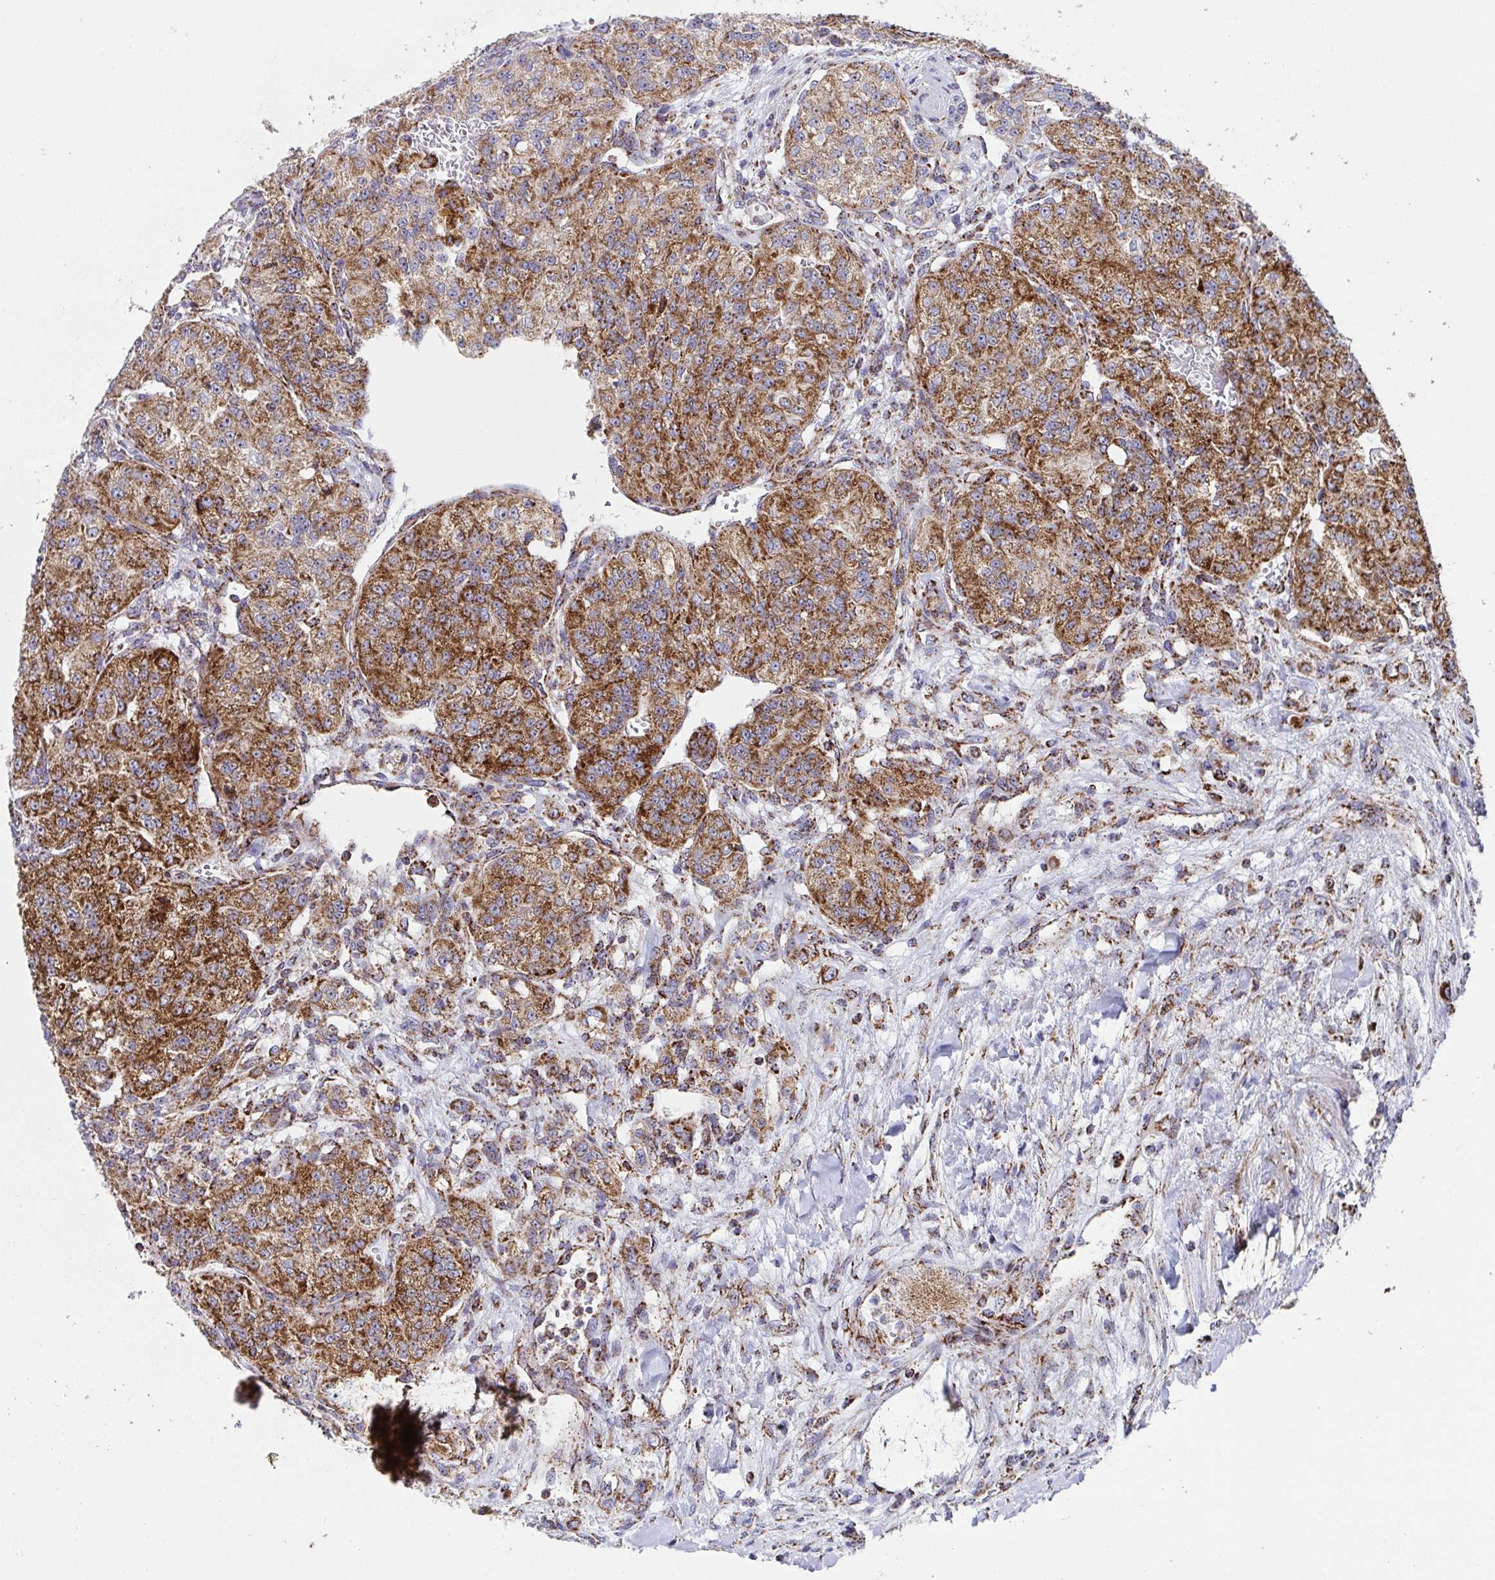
{"staining": {"intensity": "strong", "quantity": ">75%", "location": "cytoplasmic/membranous"}, "tissue": "renal cancer", "cell_type": "Tumor cells", "image_type": "cancer", "snomed": [{"axis": "morphology", "description": "Adenocarcinoma, NOS"}, {"axis": "topography", "description": "Kidney"}], "caption": "The micrograph displays immunohistochemical staining of adenocarcinoma (renal). There is strong cytoplasmic/membranous expression is present in approximately >75% of tumor cells.", "gene": "ATP5MJ", "patient": {"sex": "female", "age": 63}}